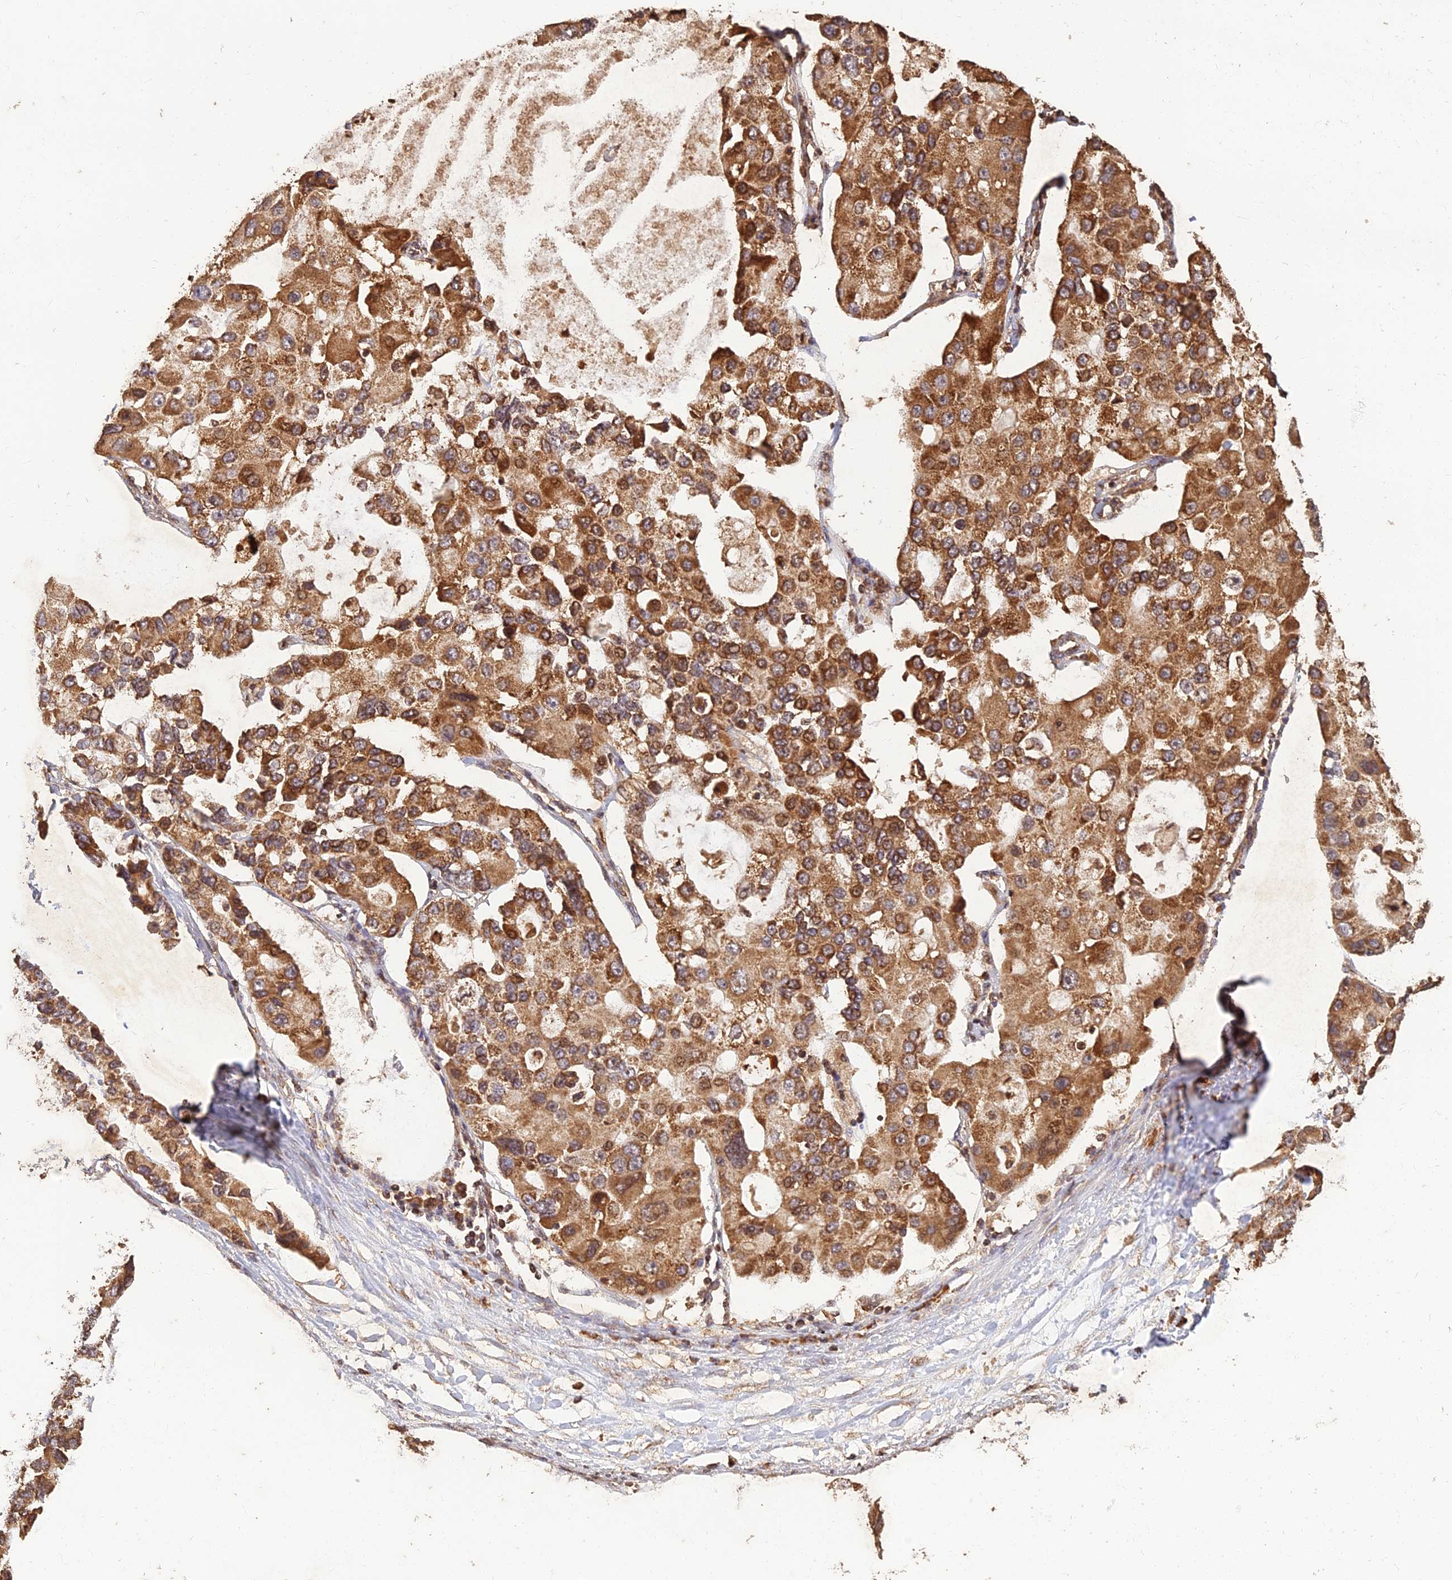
{"staining": {"intensity": "moderate", "quantity": ">75%", "location": "cytoplasmic/membranous"}, "tissue": "lung cancer", "cell_type": "Tumor cells", "image_type": "cancer", "snomed": [{"axis": "morphology", "description": "Adenocarcinoma, NOS"}, {"axis": "topography", "description": "Lung"}], "caption": "Adenocarcinoma (lung) tissue demonstrates moderate cytoplasmic/membranous staining in approximately >75% of tumor cells, visualized by immunohistochemistry.", "gene": "CORO1C", "patient": {"sex": "female", "age": 54}}